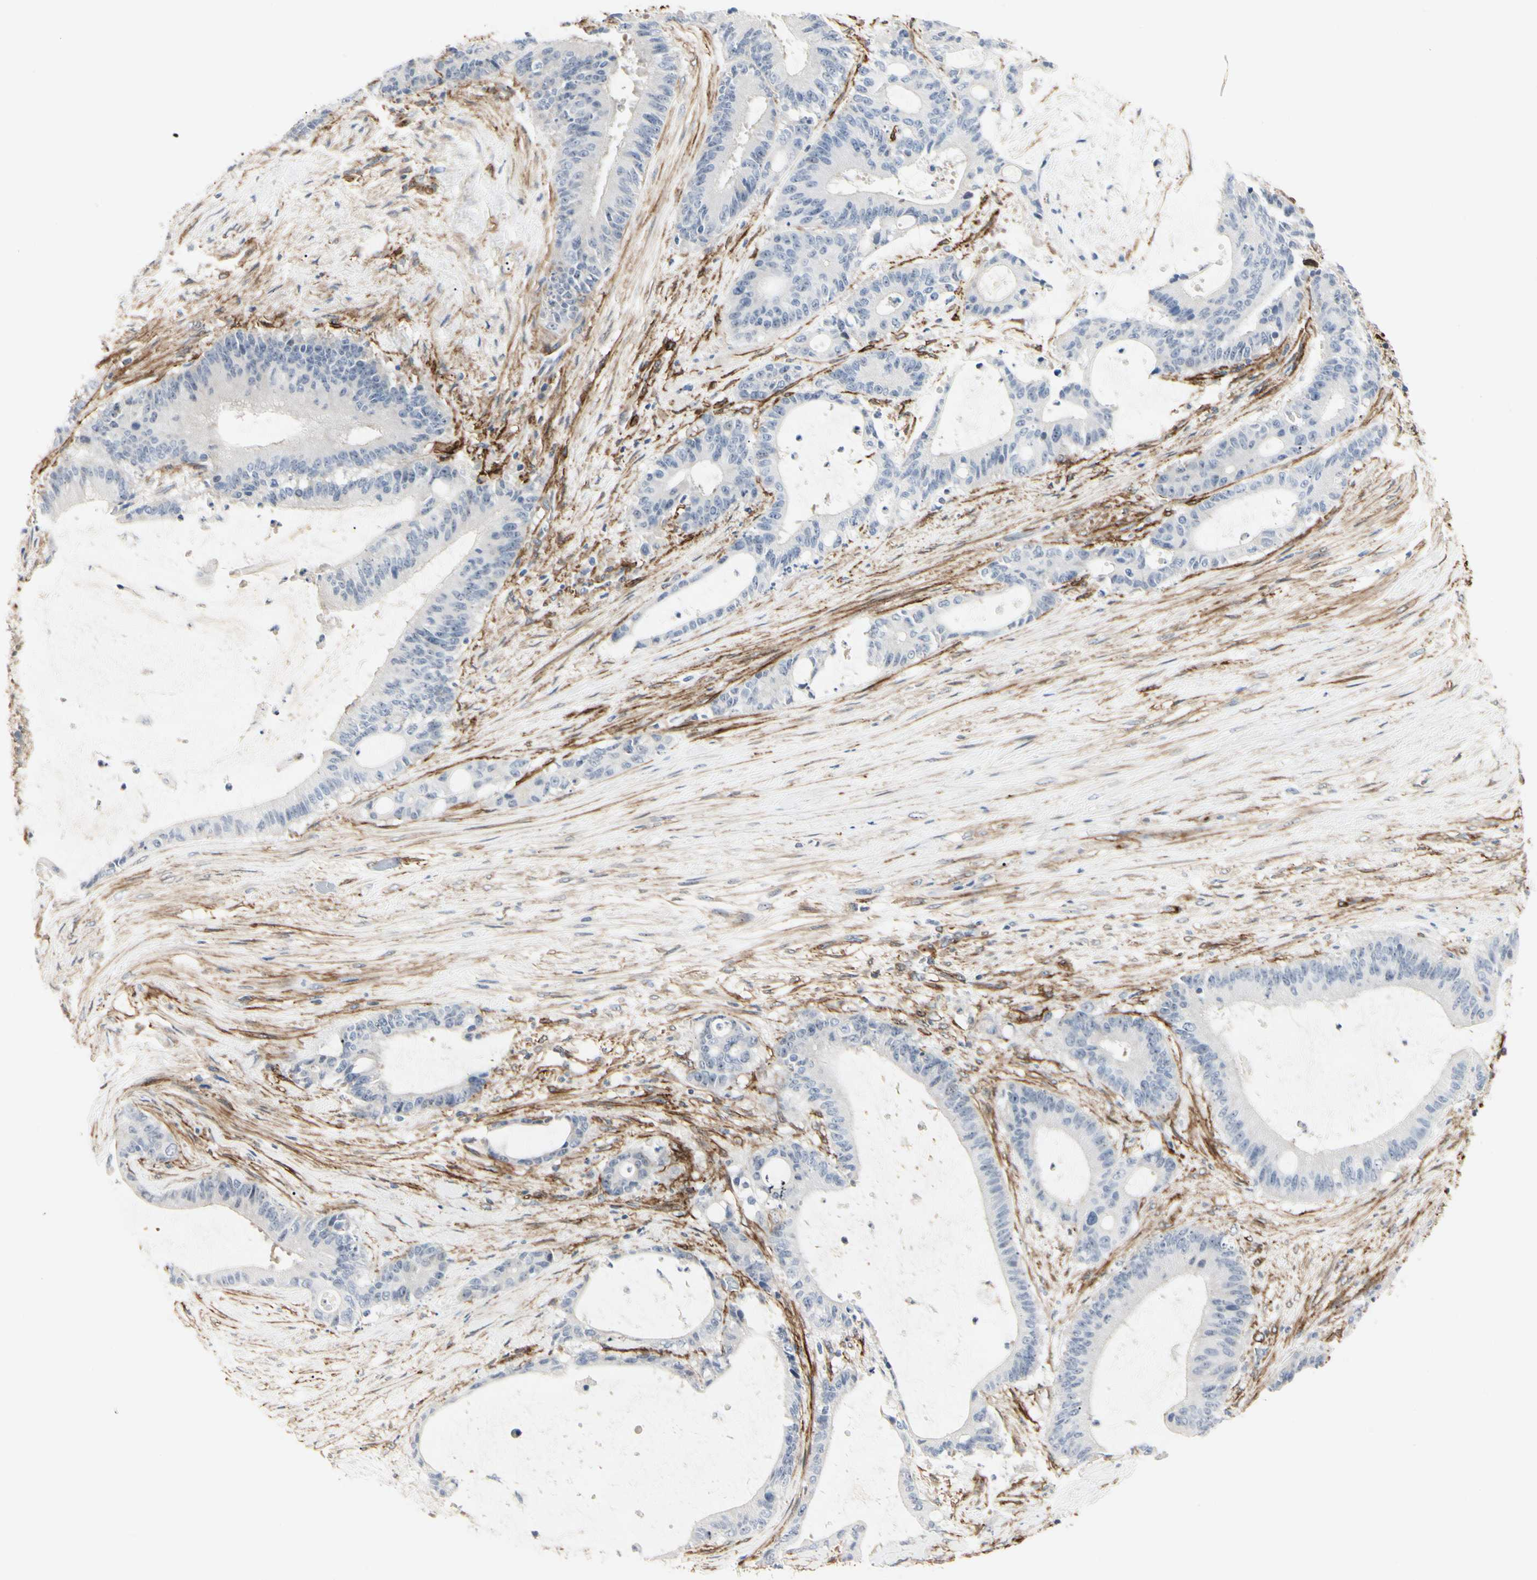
{"staining": {"intensity": "negative", "quantity": "none", "location": "none"}, "tissue": "liver cancer", "cell_type": "Tumor cells", "image_type": "cancer", "snomed": [{"axis": "morphology", "description": "Cholangiocarcinoma"}, {"axis": "topography", "description": "Liver"}], "caption": "Liver cholangiocarcinoma was stained to show a protein in brown. There is no significant staining in tumor cells. Brightfield microscopy of IHC stained with DAB (3,3'-diaminobenzidine) (brown) and hematoxylin (blue), captured at high magnification.", "gene": "GGT5", "patient": {"sex": "female", "age": 73}}